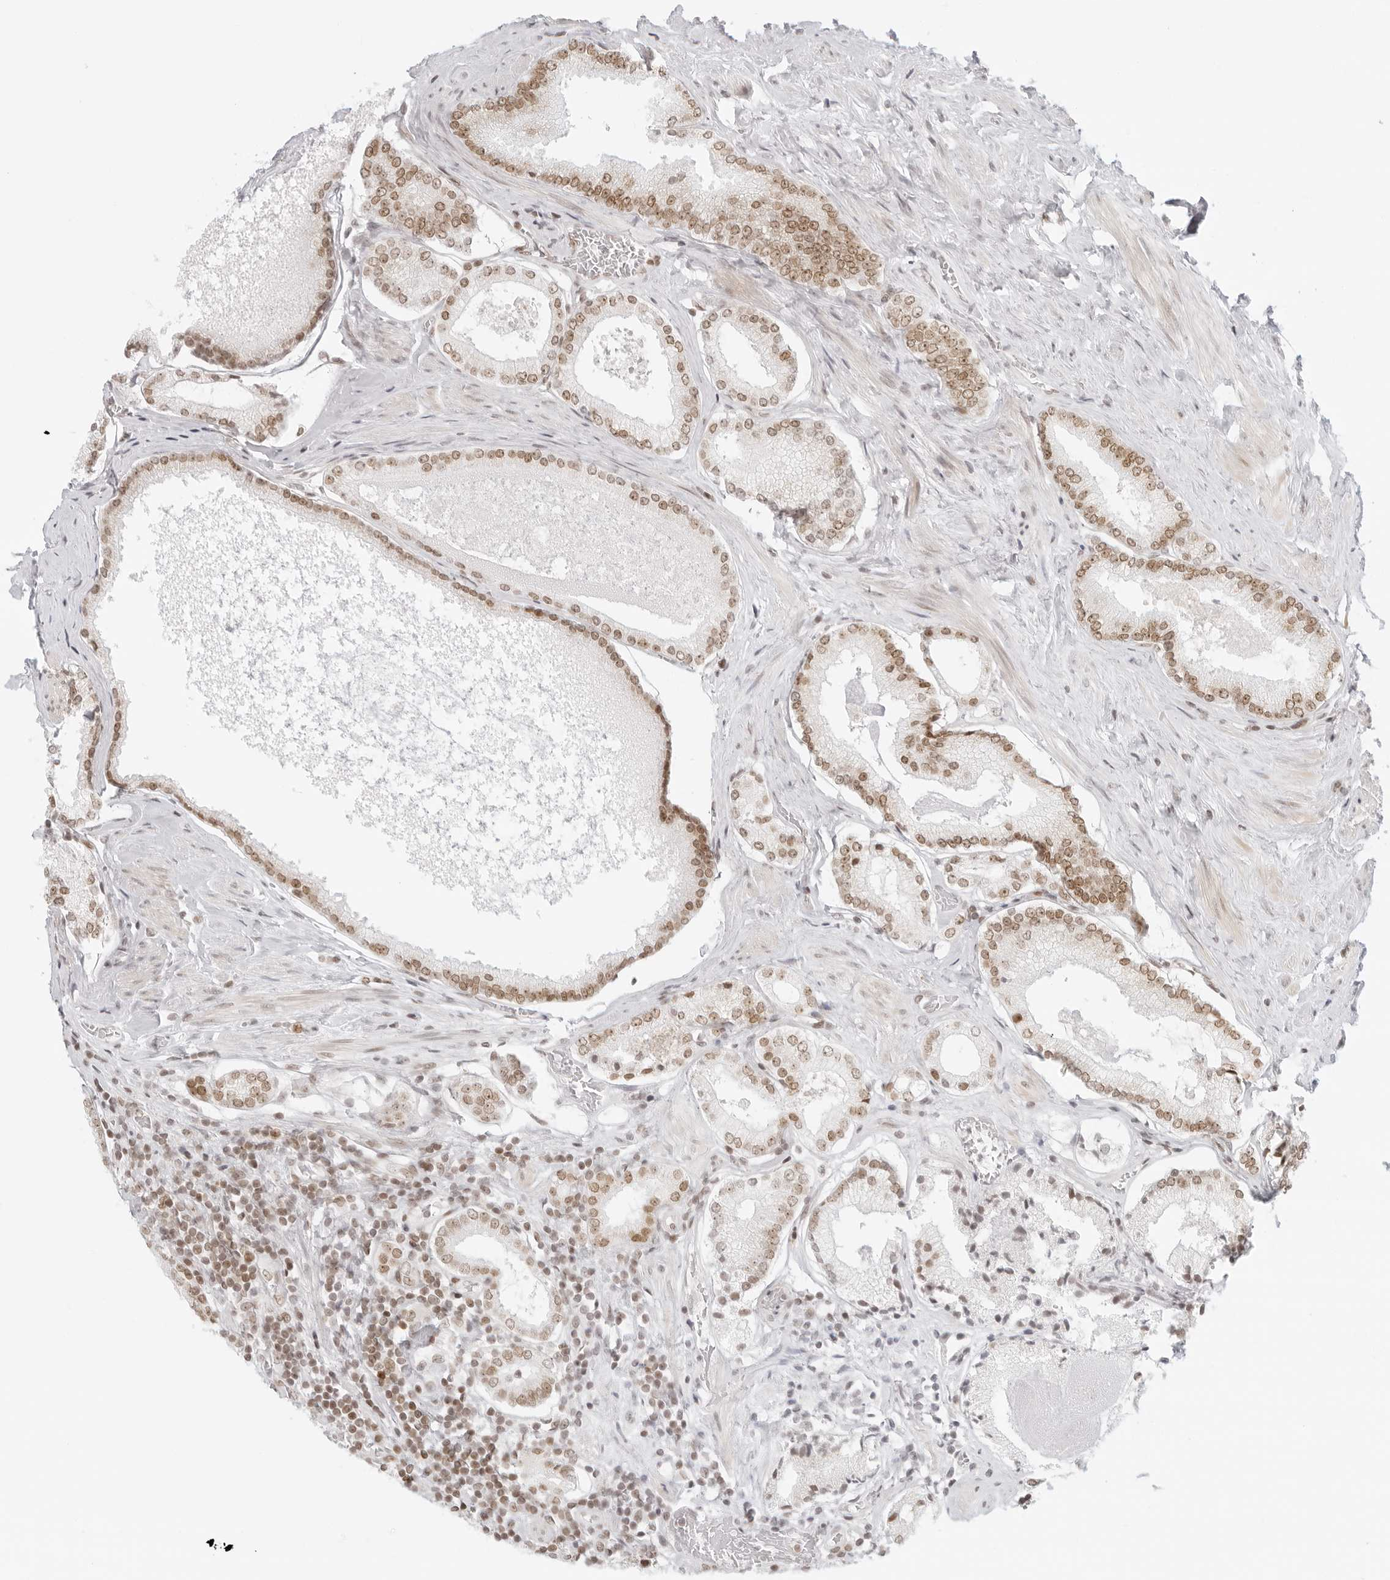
{"staining": {"intensity": "moderate", "quantity": ">75%", "location": "nuclear"}, "tissue": "prostate cancer", "cell_type": "Tumor cells", "image_type": "cancer", "snomed": [{"axis": "morphology", "description": "Adenocarcinoma, Low grade"}, {"axis": "topography", "description": "Prostate"}], "caption": "Adenocarcinoma (low-grade) (prostate) was stained to show a protein in brown. There is medium levels of moderate nuclear positivity in approximately >75% of tumor cells.", "gene": "RCC1", "patient": {"sex": "male", "age": 71}}